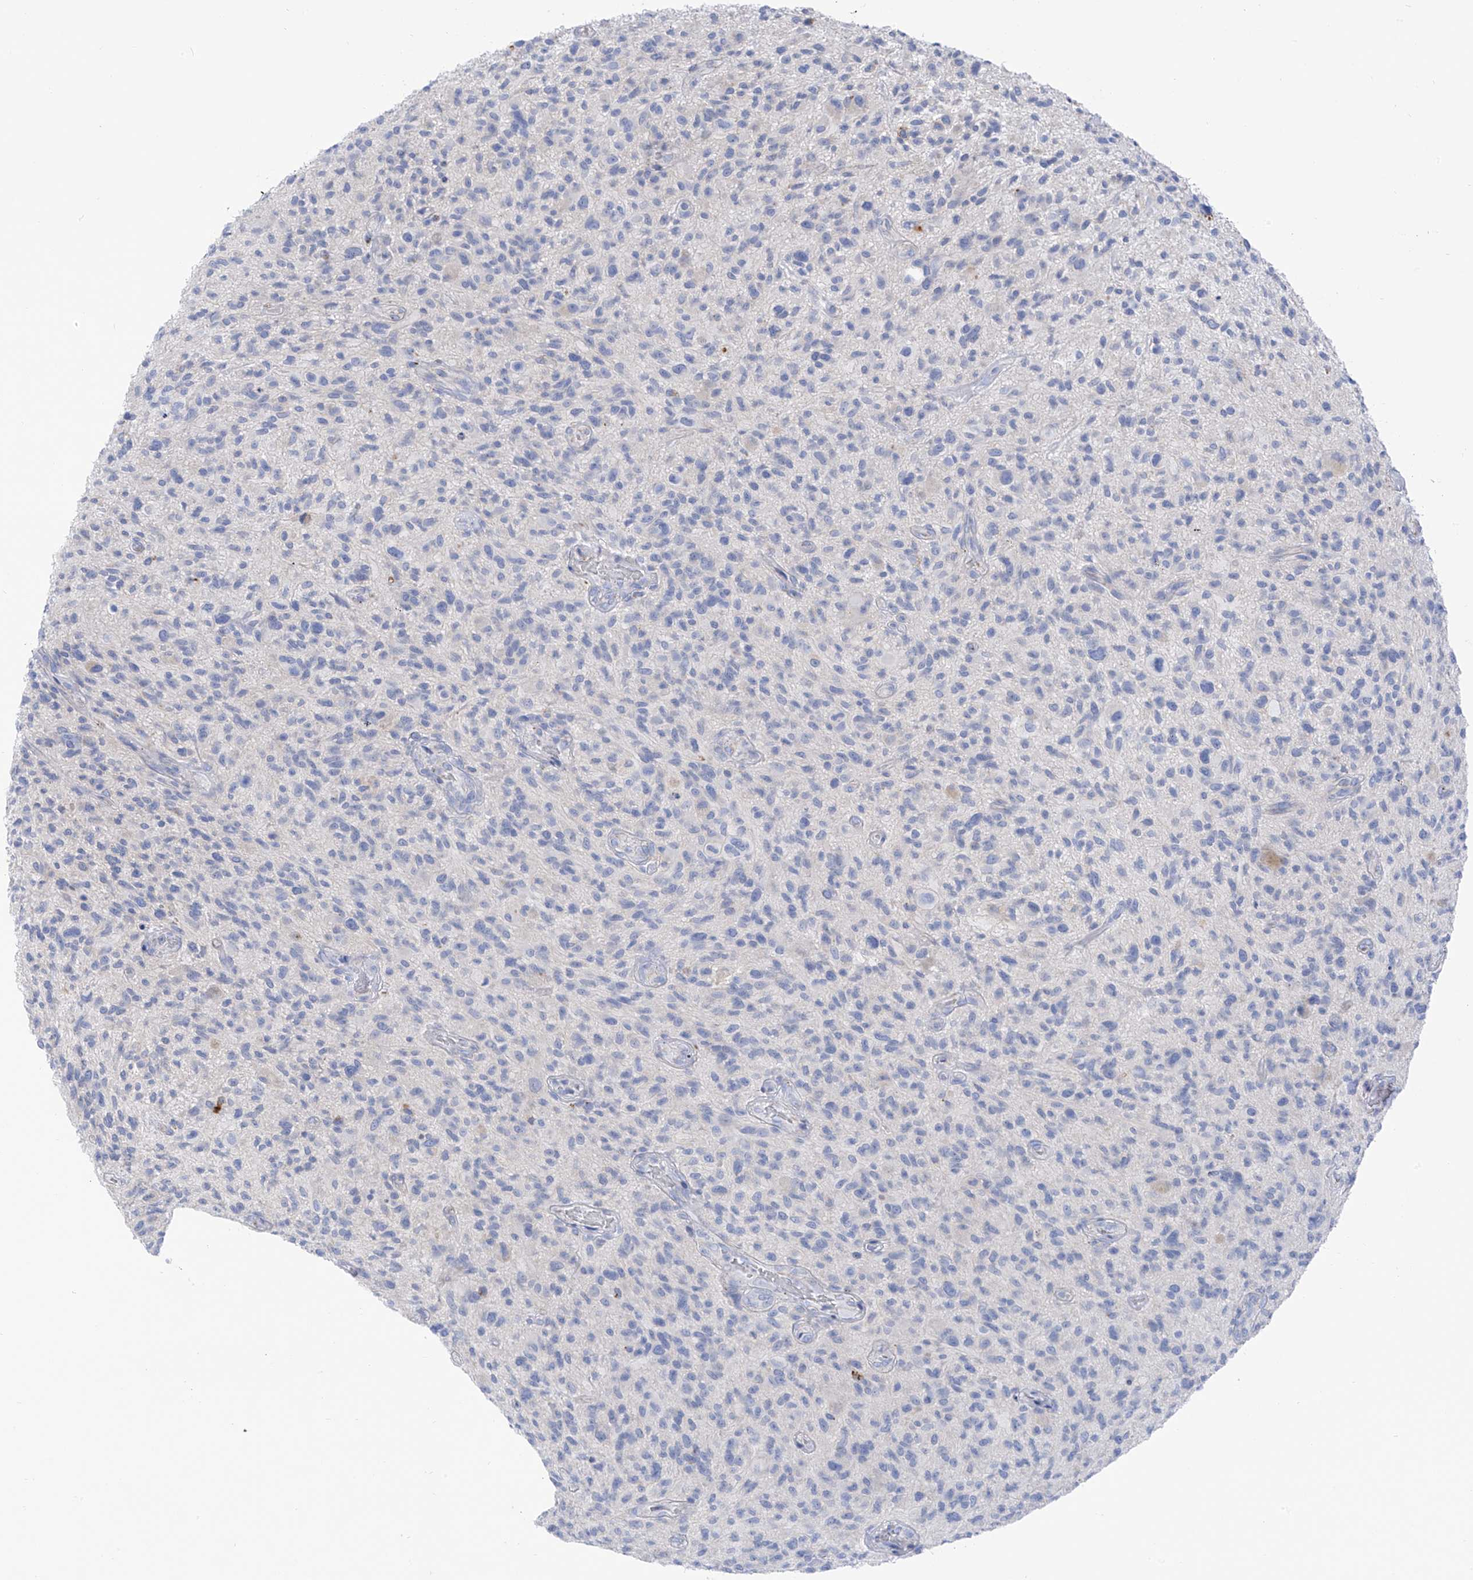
{"staining": {"intensity": "negative", "quantity": "none", "location": "none"}, "tissue": "glioma", "cell_type": "Tumor cells", "image_type": "cancer", "snomed": [{"axis": "morphology", "description": "Glioma, malignant, High grade"}, {"axis": "topography", "description": "Brain"}], "caption": "This is an IHC micrograph of glioma. There is no positivity in tumor cells.", "gene": "ITGA9", "patient": {"sex": "male", "age": 47}}